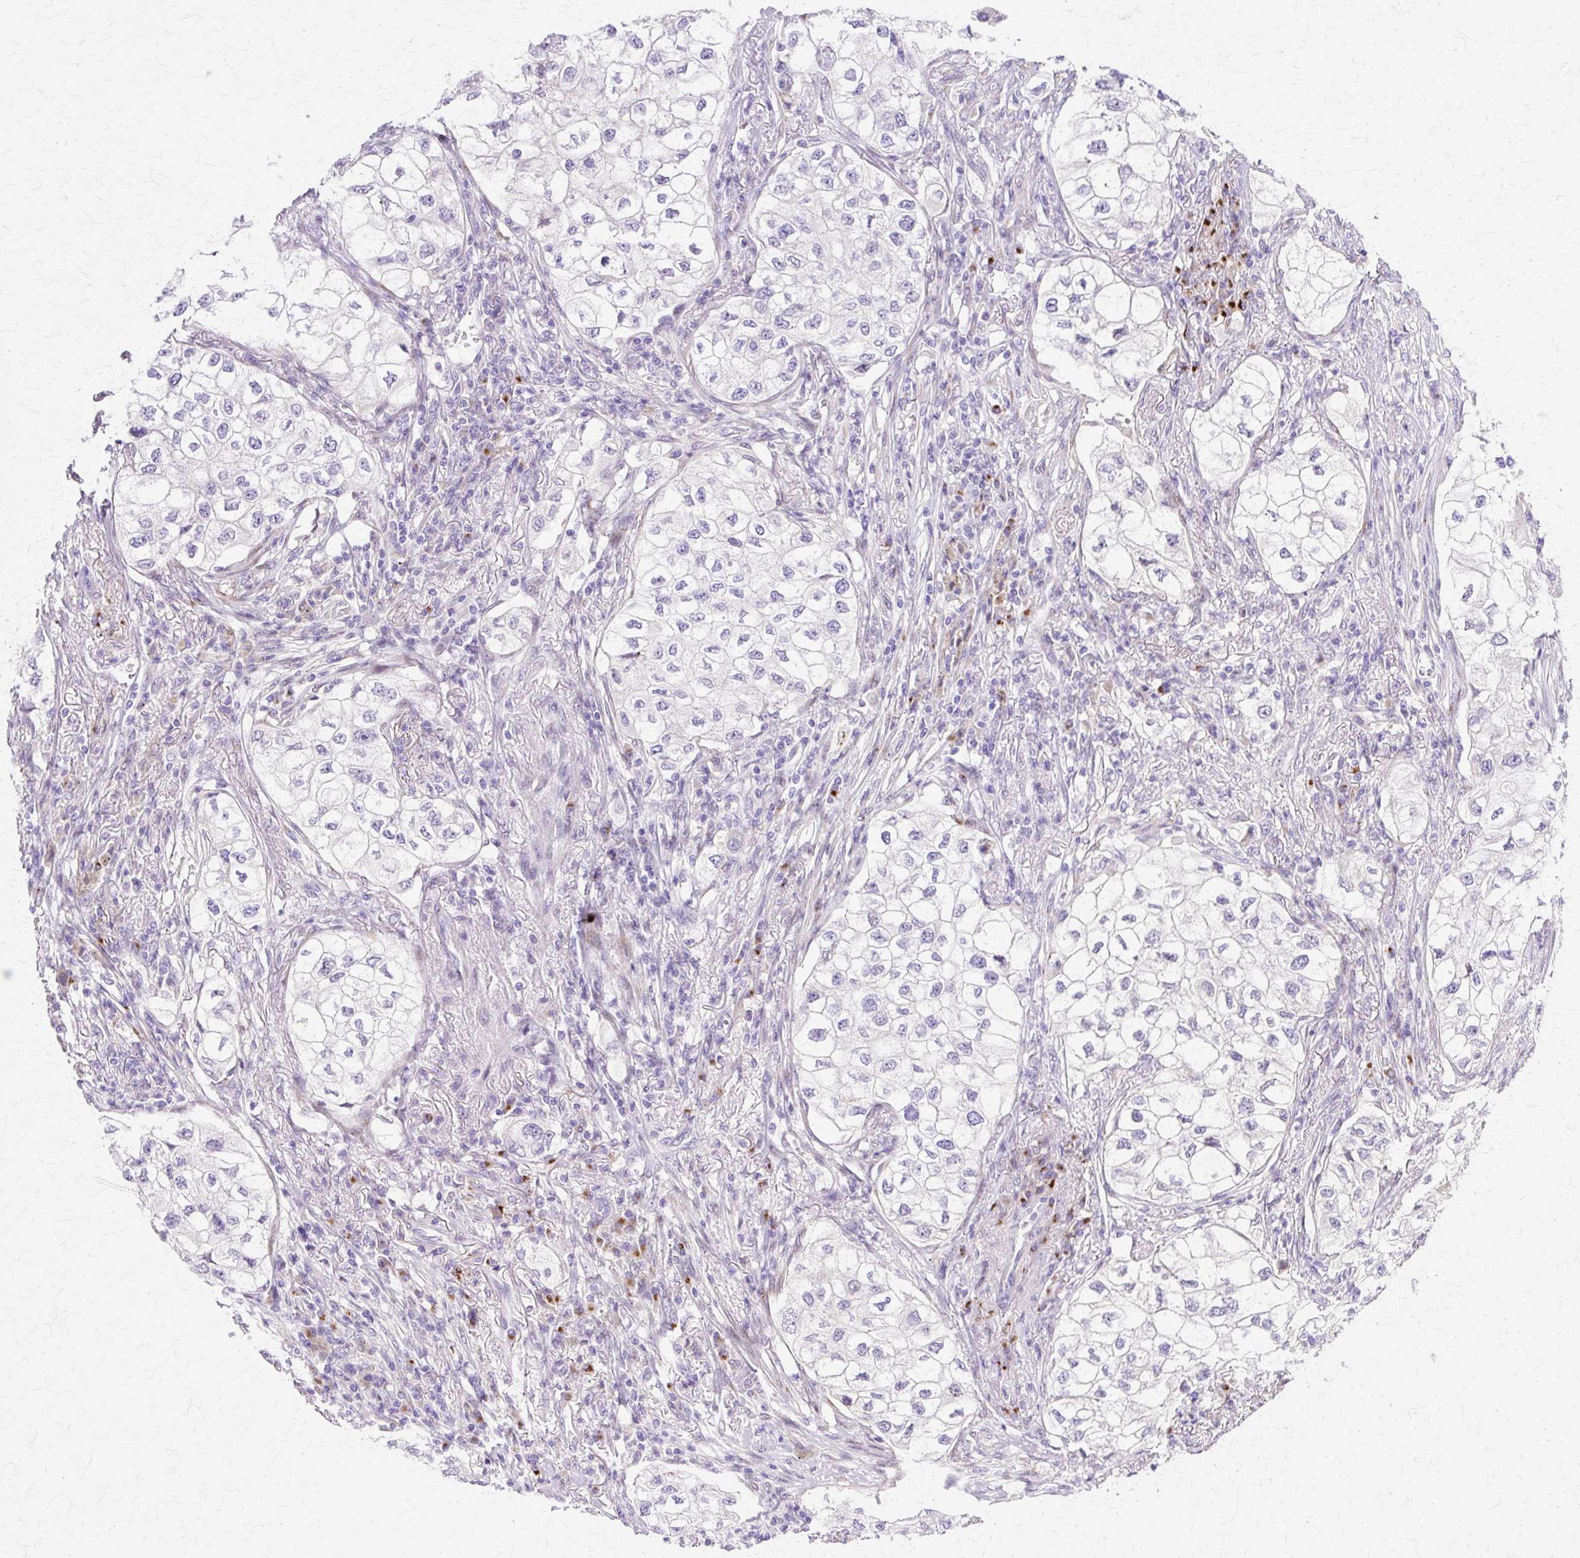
{"staining": {"intensity": "negative", "quantity": "none", "location": "none"}, "tissue": "lung cancer", "cell_type": "Tumor cells", "image_type": "cancer", "snomed": [{"axis": "morphology", "description": "Adenocarcinoma, NOS"}, {"axis": "topography", "description": "Lung"}], "caption": "Human lung cancer stained for a protein using immunohistochemistry exhibits no positivity in tumor cells.", "gene": "TBC1D3G", "patient": {"sex": "male", "age": 63}}